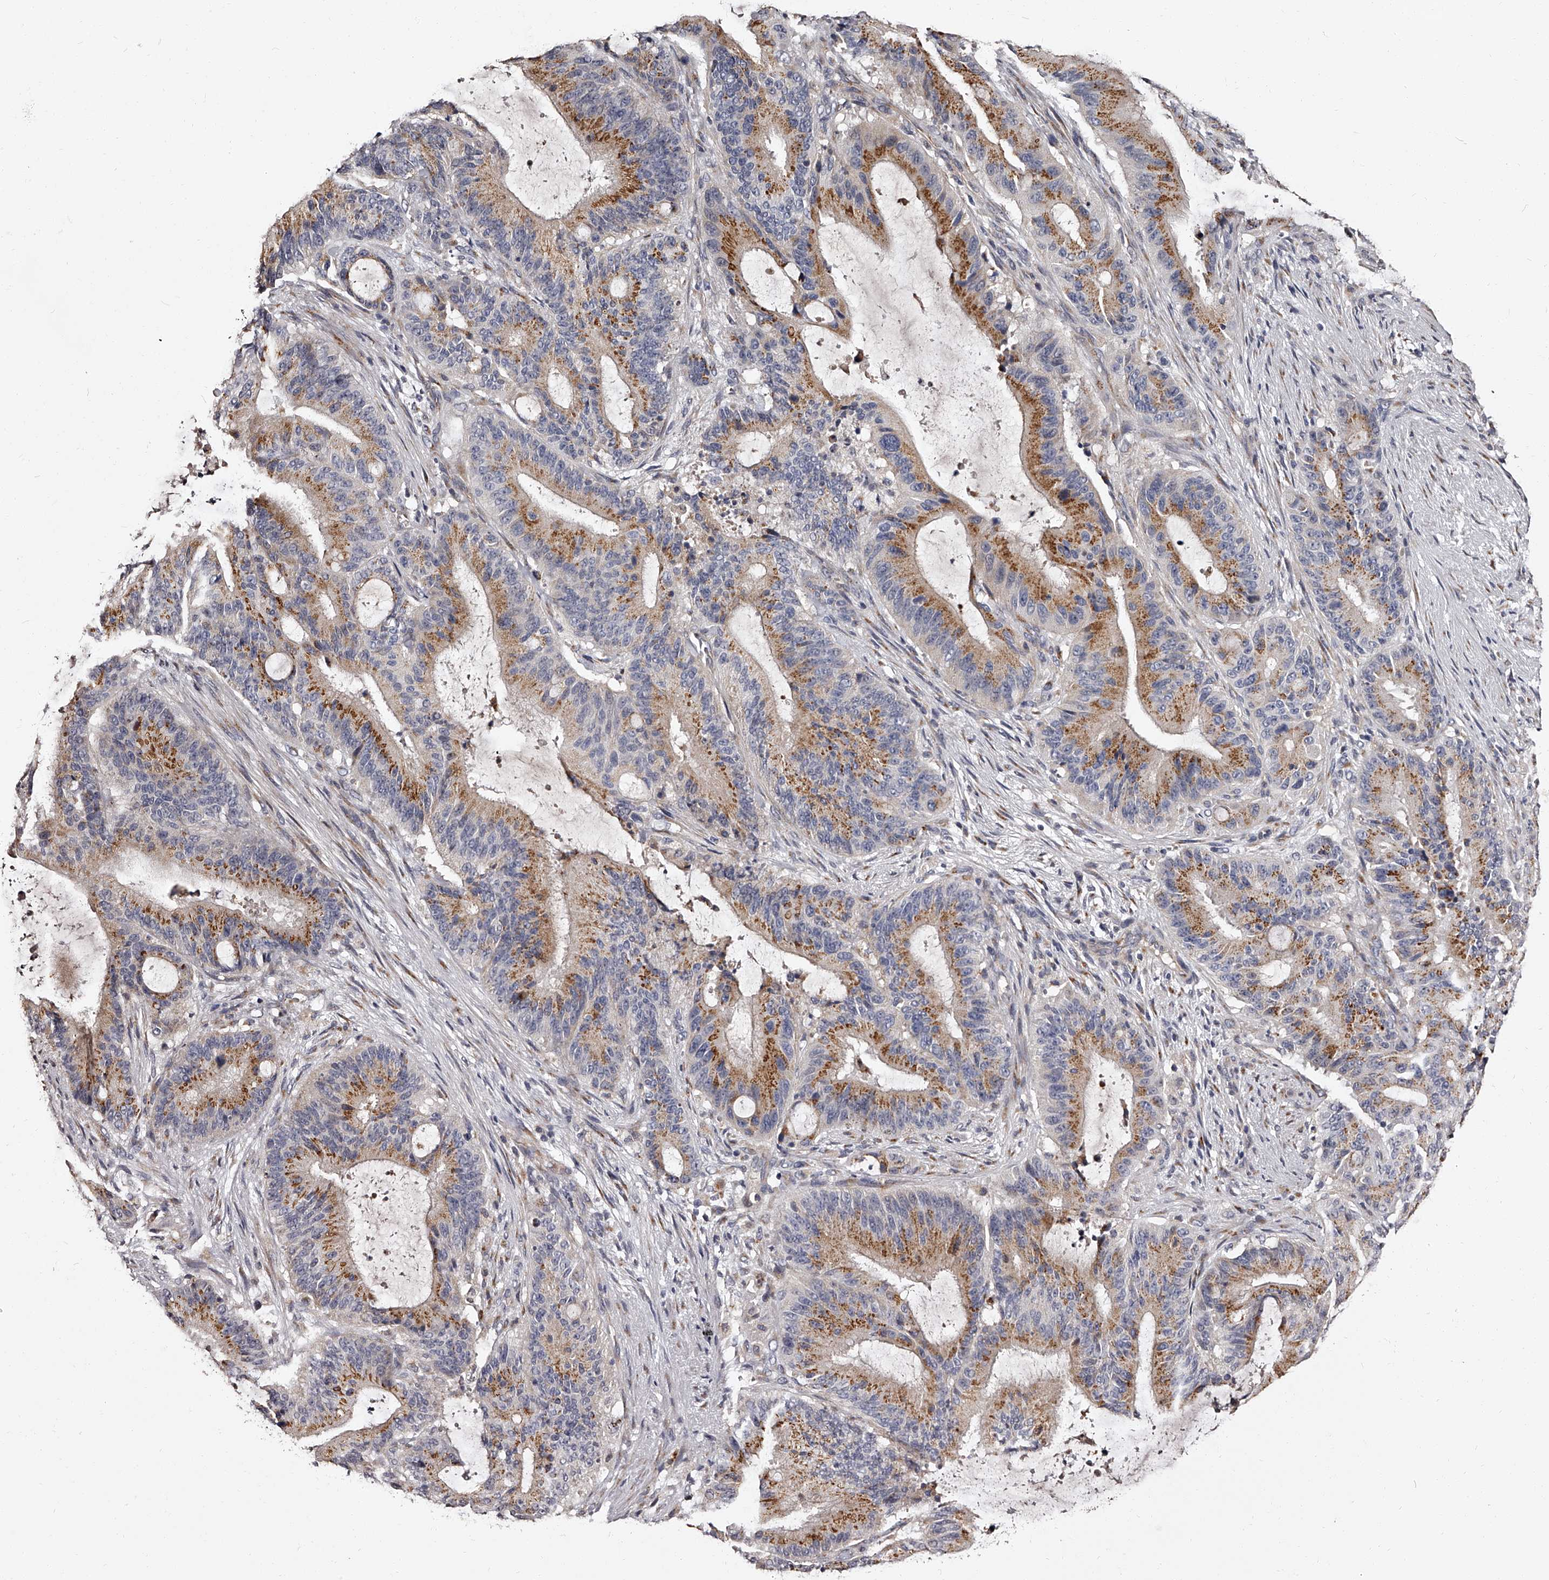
{"staining": {"intensity": "strong", "quantity": "25%-75%", "location": "cytoplasmic/membranous"}, "tissue": "liver cancer", "cell_type": "Tumor cells", "image_type": "cancer", "snomed": [{"axis": "morphology", "description": "Normal tissue, NOS"}, {"axis": "morphology", "description": "Cholangiocarcinoma"}, {"axis": "topography", "description": "Liver"}, {"axis": "topography", "description": "Peripheral nerve tissue"}], "caption": "High-magnification brightfield microscopy of cholangiocarcinoma (liver) stained with DAB (brown) and counterstained with hematoxylin (blue). tumor cells exhibit strong cytoplasmic/membranous expression is identified in about25%-75% of cells. Using DAB (brown) and hematoxylin (blue) stains, captured at high magnification using brightfield microscopy.", "gene": "RSC1A1", "patient": {"sex": "female", "age": 73}}